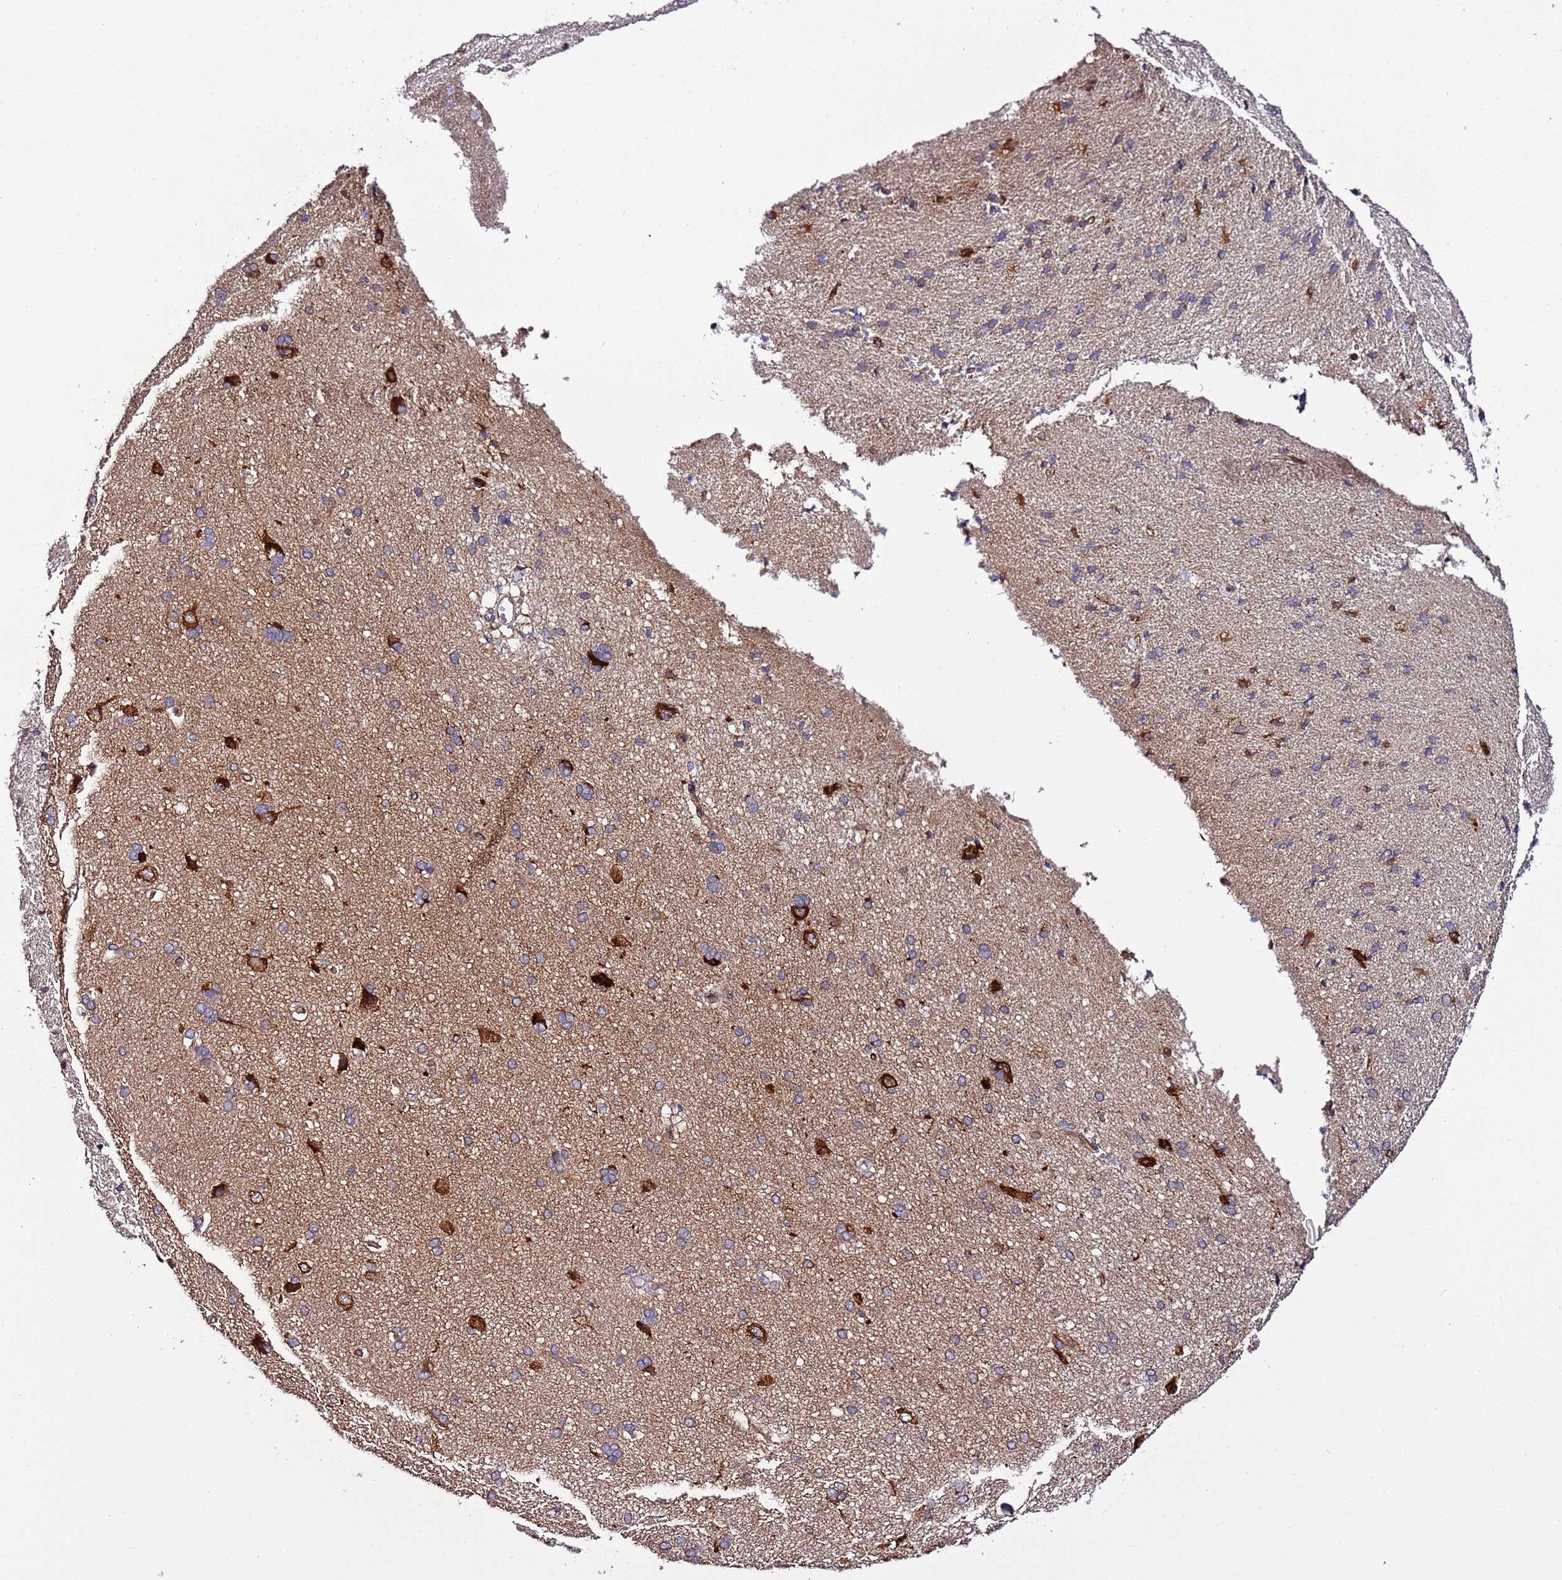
{"staining": {"intensity": "strong", "quantity": ">75%", "location": "cytoplasmic/membranous"}, "tissue": "cerebral cortex", "cell_type": "Endothelial cells", "image_type": "normal", "snomed": [{"axis": "morphology", "description": "Normal tissue, NOS"}, {"axis": "topography", "description": "Cerebral cortex"}], "caption": "Immunohistochemistry (DAB) staining of normal human cerebral cortex shows strong cytoplasmic/membranous protein staining in approximately >75% of endothelial cells.", "gene": "SLC41A3", "patient": {"sex": "male", "age": 62}}